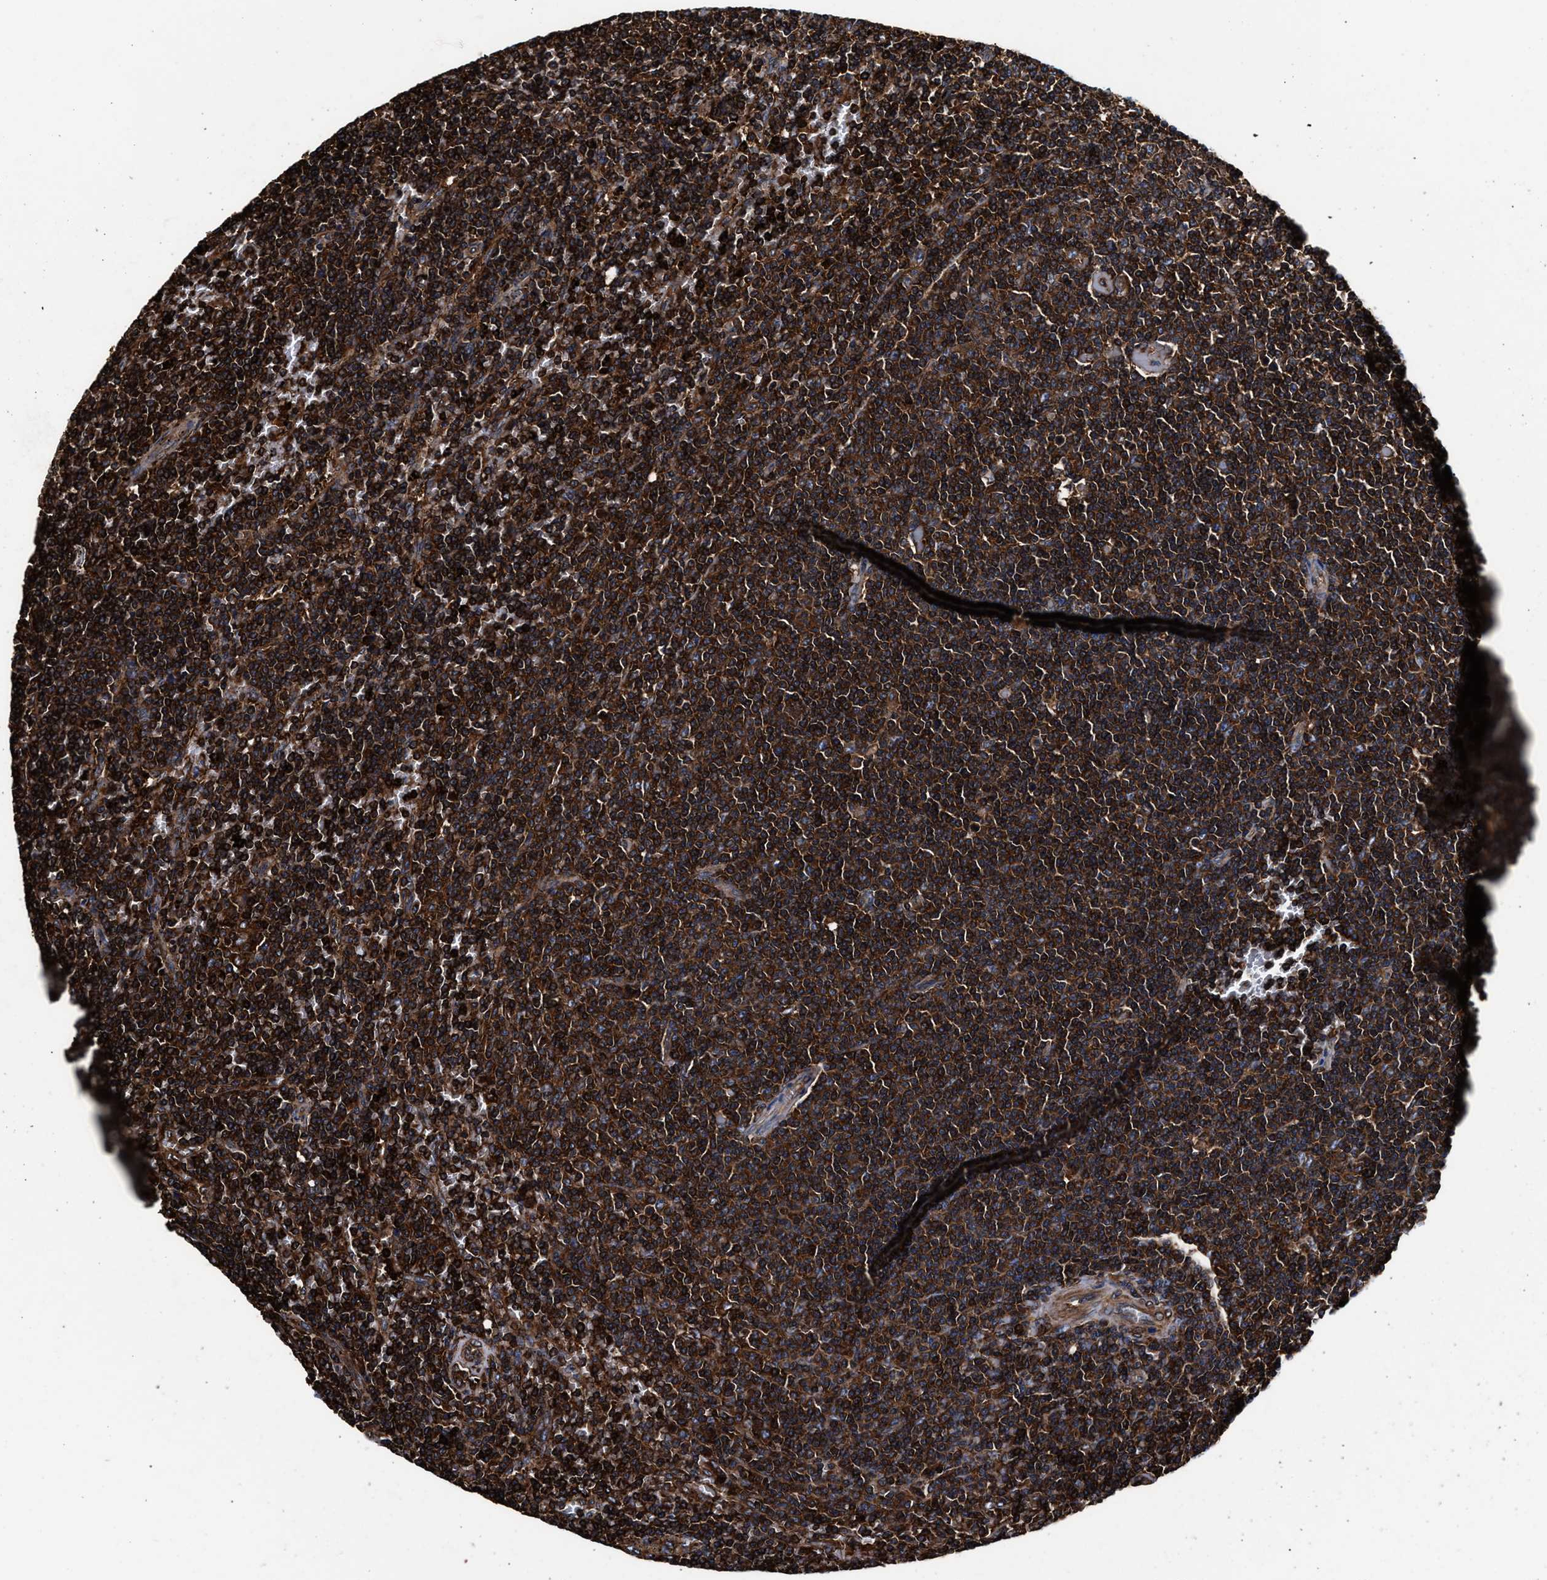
{"staining": {"intensity": "strong", "quantity": ">75%", "location": "cytoplasmic/membranous"}, "tissue": "lymphoma", "cell_type": "Tumor cells", "image_type": "cancer", "snomed": [{"axis": "morphology", "description": "Malignant lymphoma, non-Hodgkin's type, Low grade"}, {"axis": "topography", "description": "Spleen"}], "caption": "Lymphoma tissue shows strong cytoplasmic/membranous expression in approximately >75% of tumor cells", "gene": "KYAT1", "patient": {"sex": "female", "age": 50}}